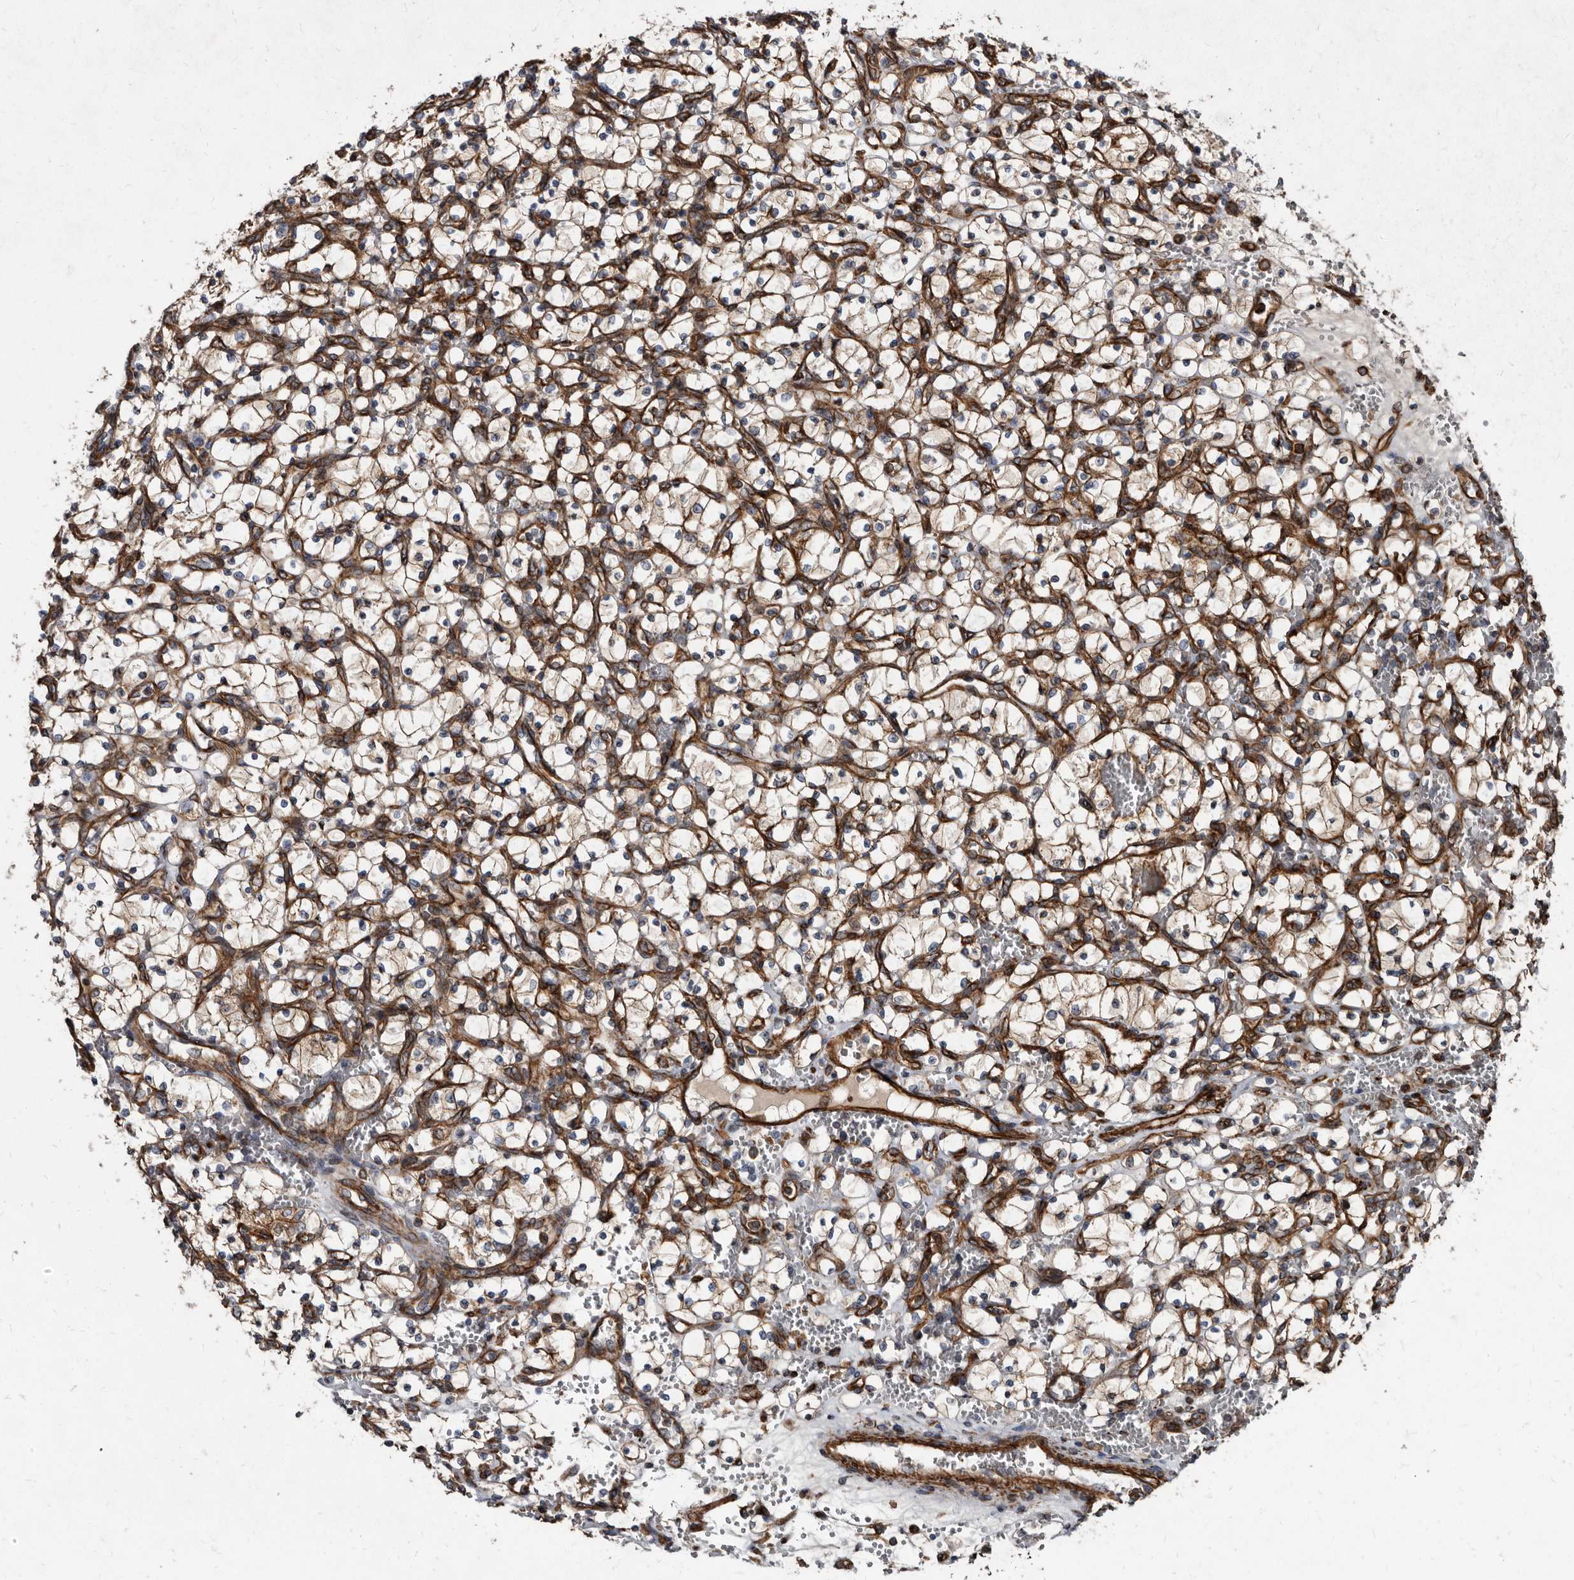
{"staining": {"intensity": "moderate", "quantity": ">75%", "location": "cytoplasmic/membranous"}, "tissue": "renal cancer", "cell_type": "Tumor cells", "image_type": "cancer", "snomed": [{"axis": "morphology", "description": "Adenocarcinoma, NOS"}, {"axis": "topography", "description": "Kidney"}], "caption": "Moderate cytoplasmic/membranous staining is present in approximately >75% of tumor cells in renal adenocarcinoma.", "gene": "KCTD20", "patient": {"sex": "female", "age": 69}}